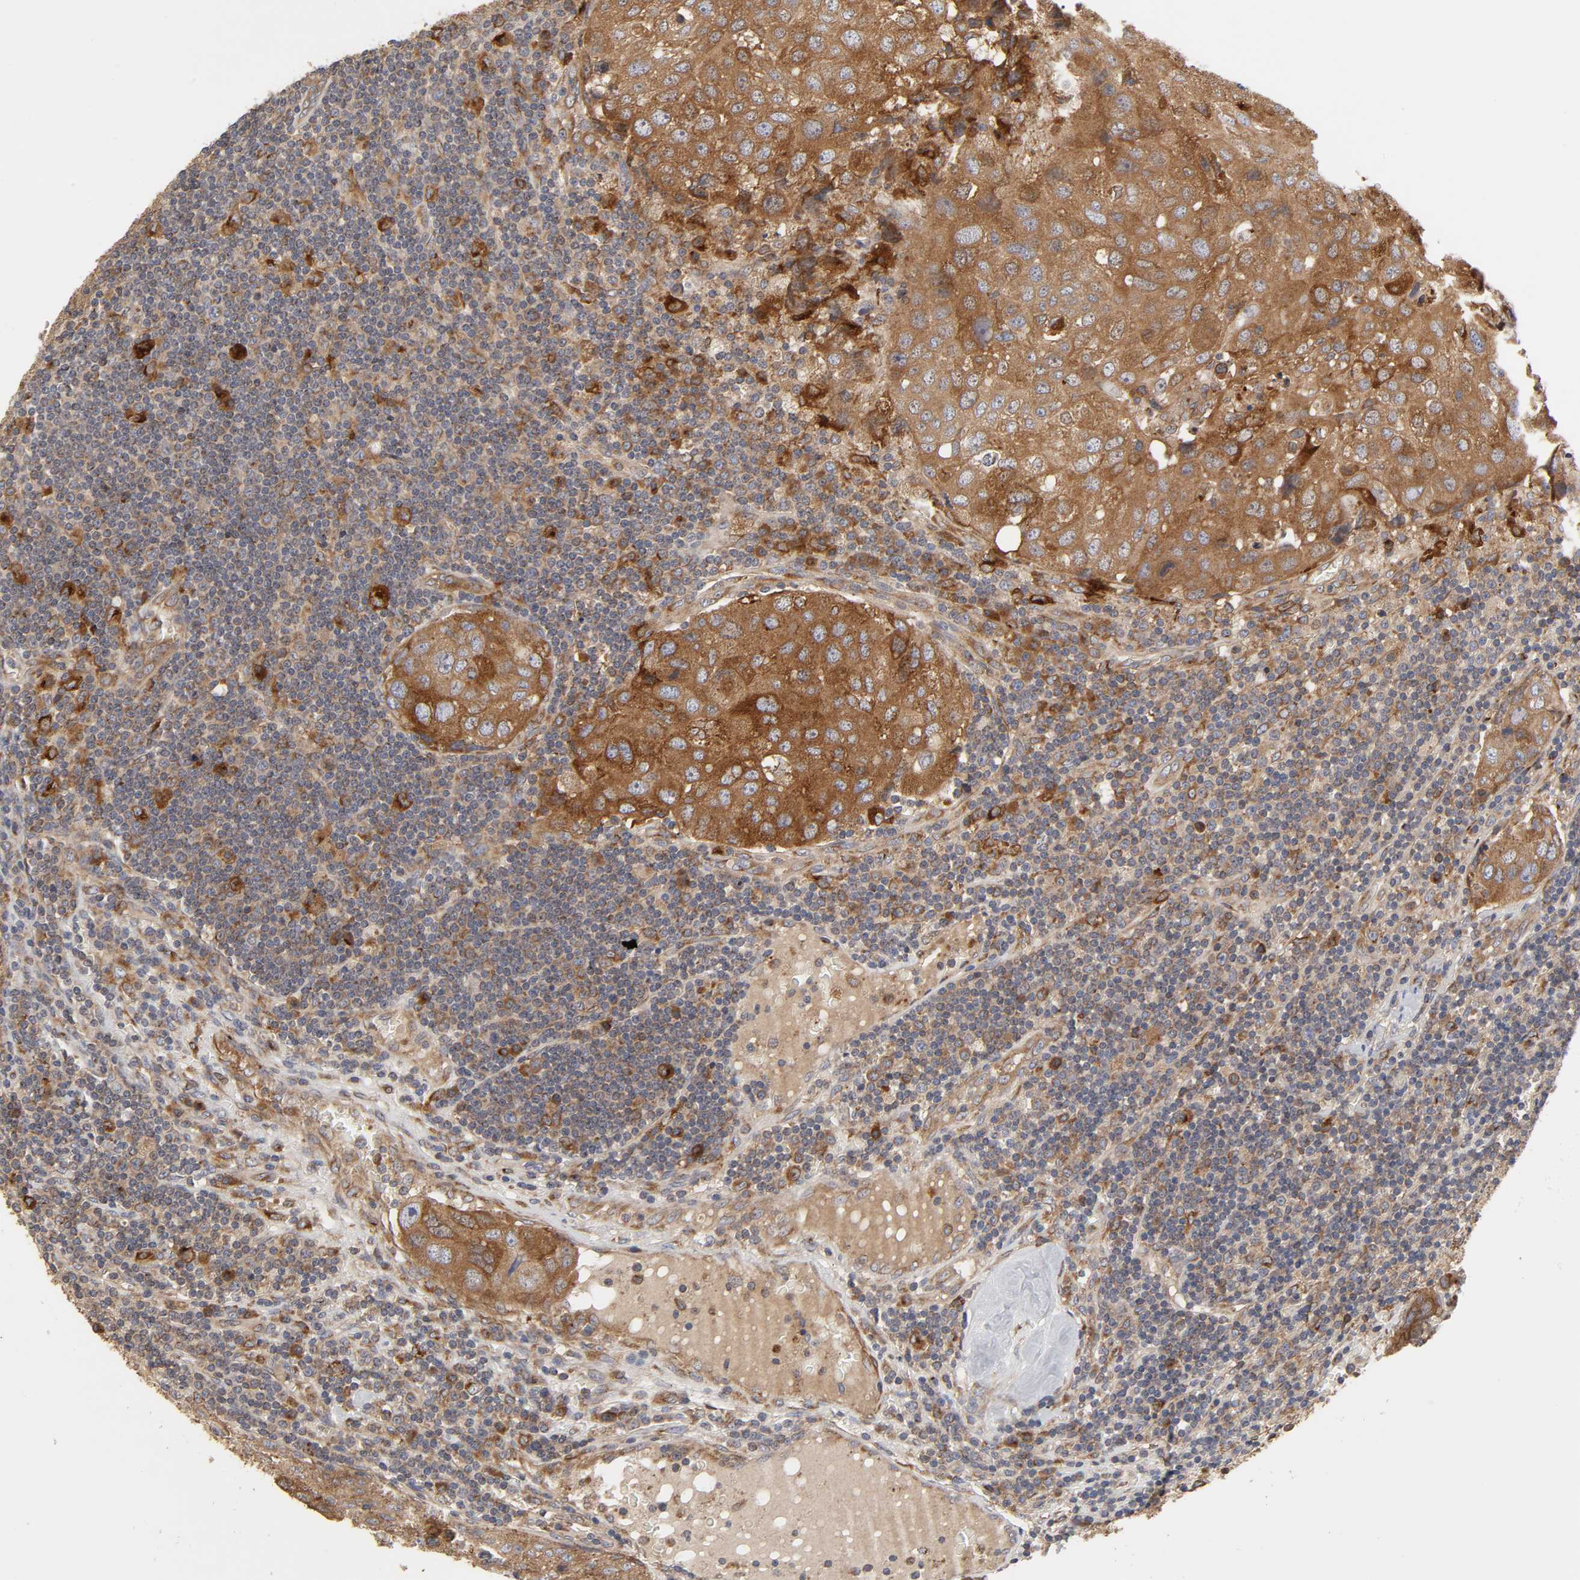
{"staining": {"intensity": "moderate", "quantity": ">75%", "location": "cytoplasmic/membranous"}, "tissue": "urothelial cancer", "cell_type": "Tumor cells", "image_type": "cancer", "snomed": [{"axis": "morphology", "description": "Urothelial carcinoma, High grade"}, {"axis": "topography", "description": "Lymph node"}, {"axis": "topography", "description": "Urinary bladder"}], "caption": "High-magnification brightfield microscopy of urothelial cancer stained with DAB (3,3'-diaminobenzidine) (brown) and counterstained with hematoxylin (blue). tumor cells exhibit moderate cytoplasmic/membranous expression is present in about>75% of cells. The staining was performed using DAB to visualize the protein expression in brown, while the nuclei were stained in blue with hematoxylin (Magnification: 20x).", "gene": "GNPTG", "patient": {"sex": "male", "age": 51}}